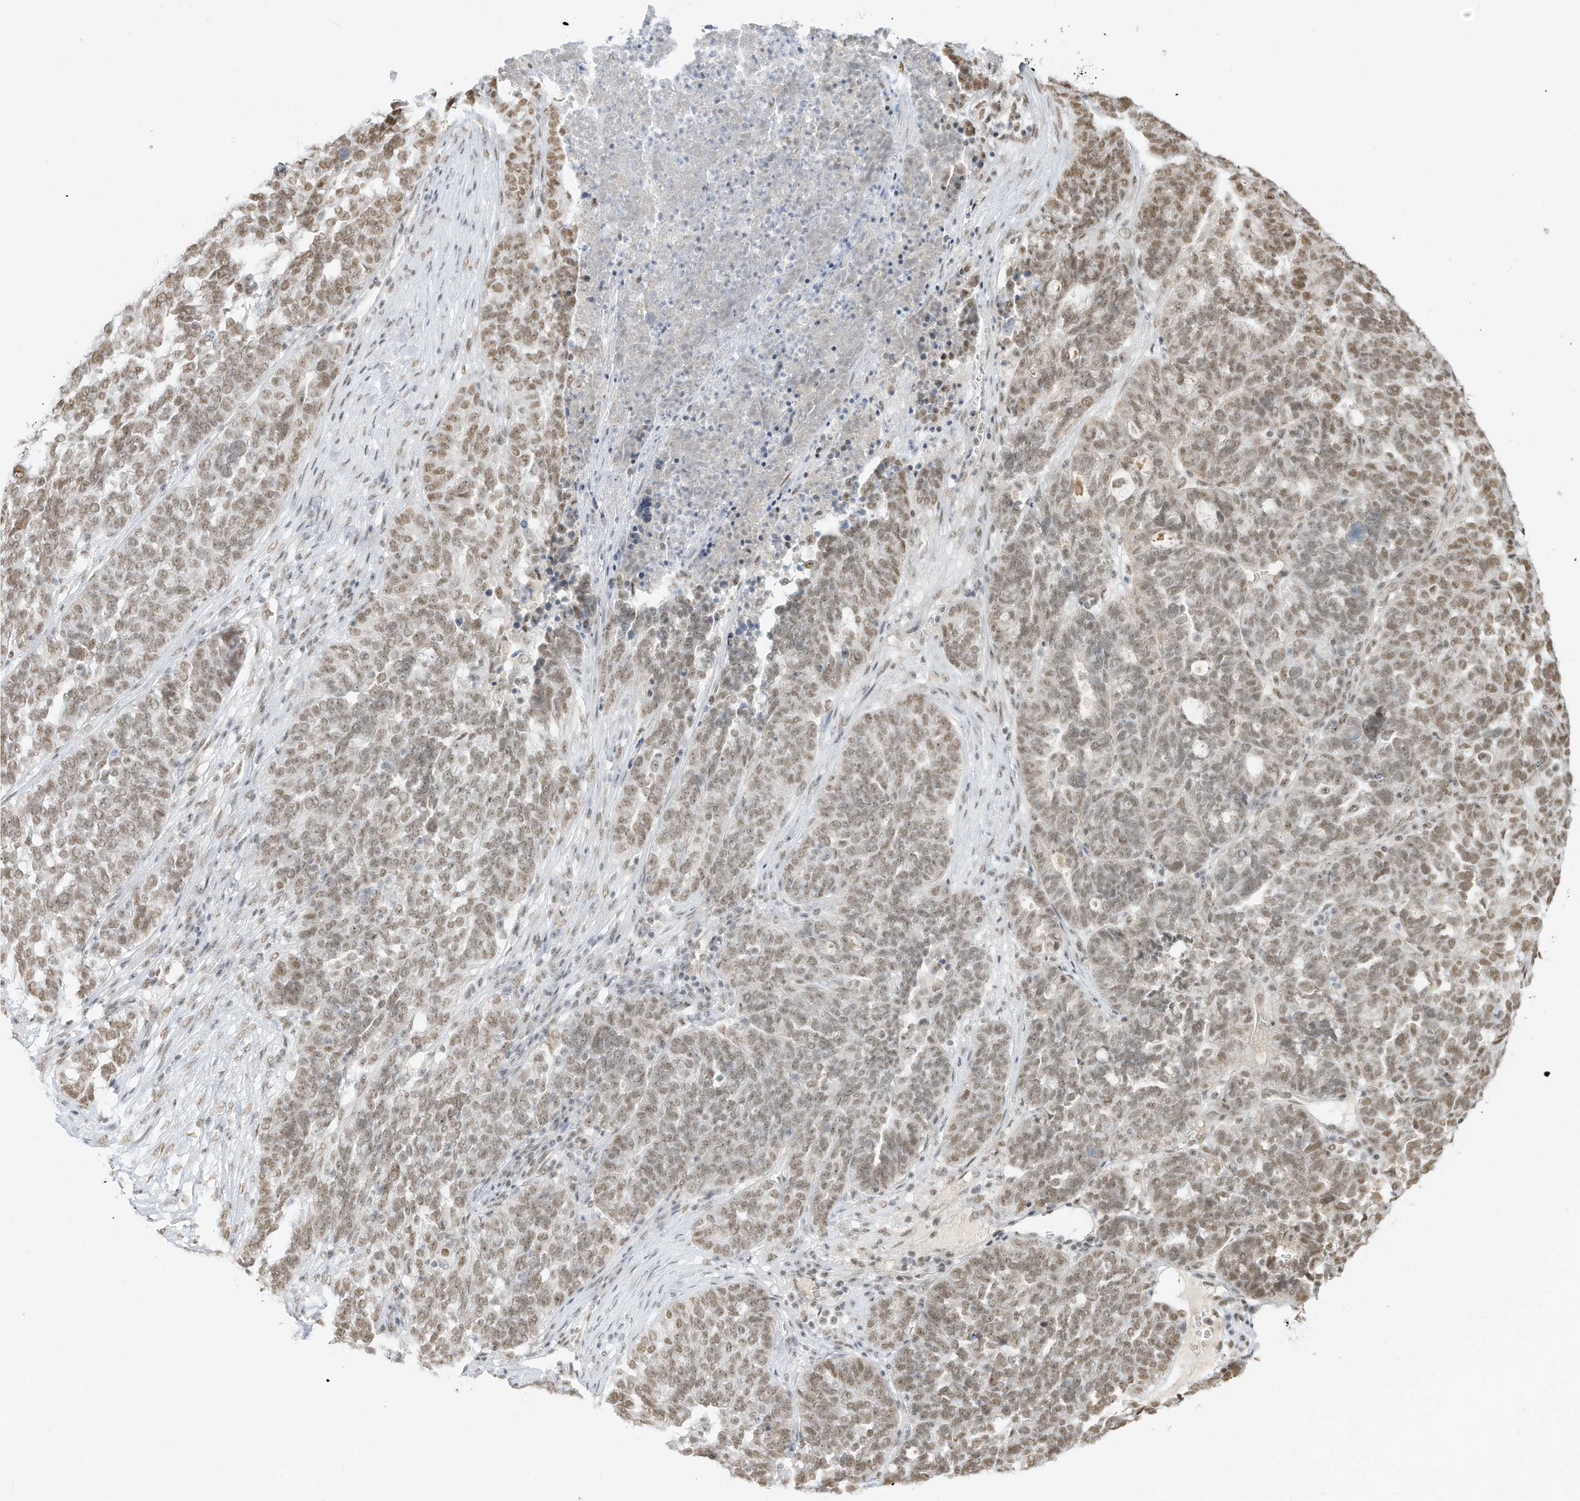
{"staining": {"intensity": "moderate", "quantity": ">75%", "location": "nuclear"}, "tissue": "ovarian cancer", "cell_type": "Tumor cells", "image_type": "cancer", "snomed": [{"axis": "morphology", "description": "Cystadenocarcinoma, serous, NOS"}, {"axis": "topography", "description": "Ovary"}], "caption": "Moderate nuclear expression is identified in approximately >75% of tumor cells in ovarian serous cystadenocarcinoma.", "gene": "NHSL1", "patient": {"sex": "female", "age": 59}}